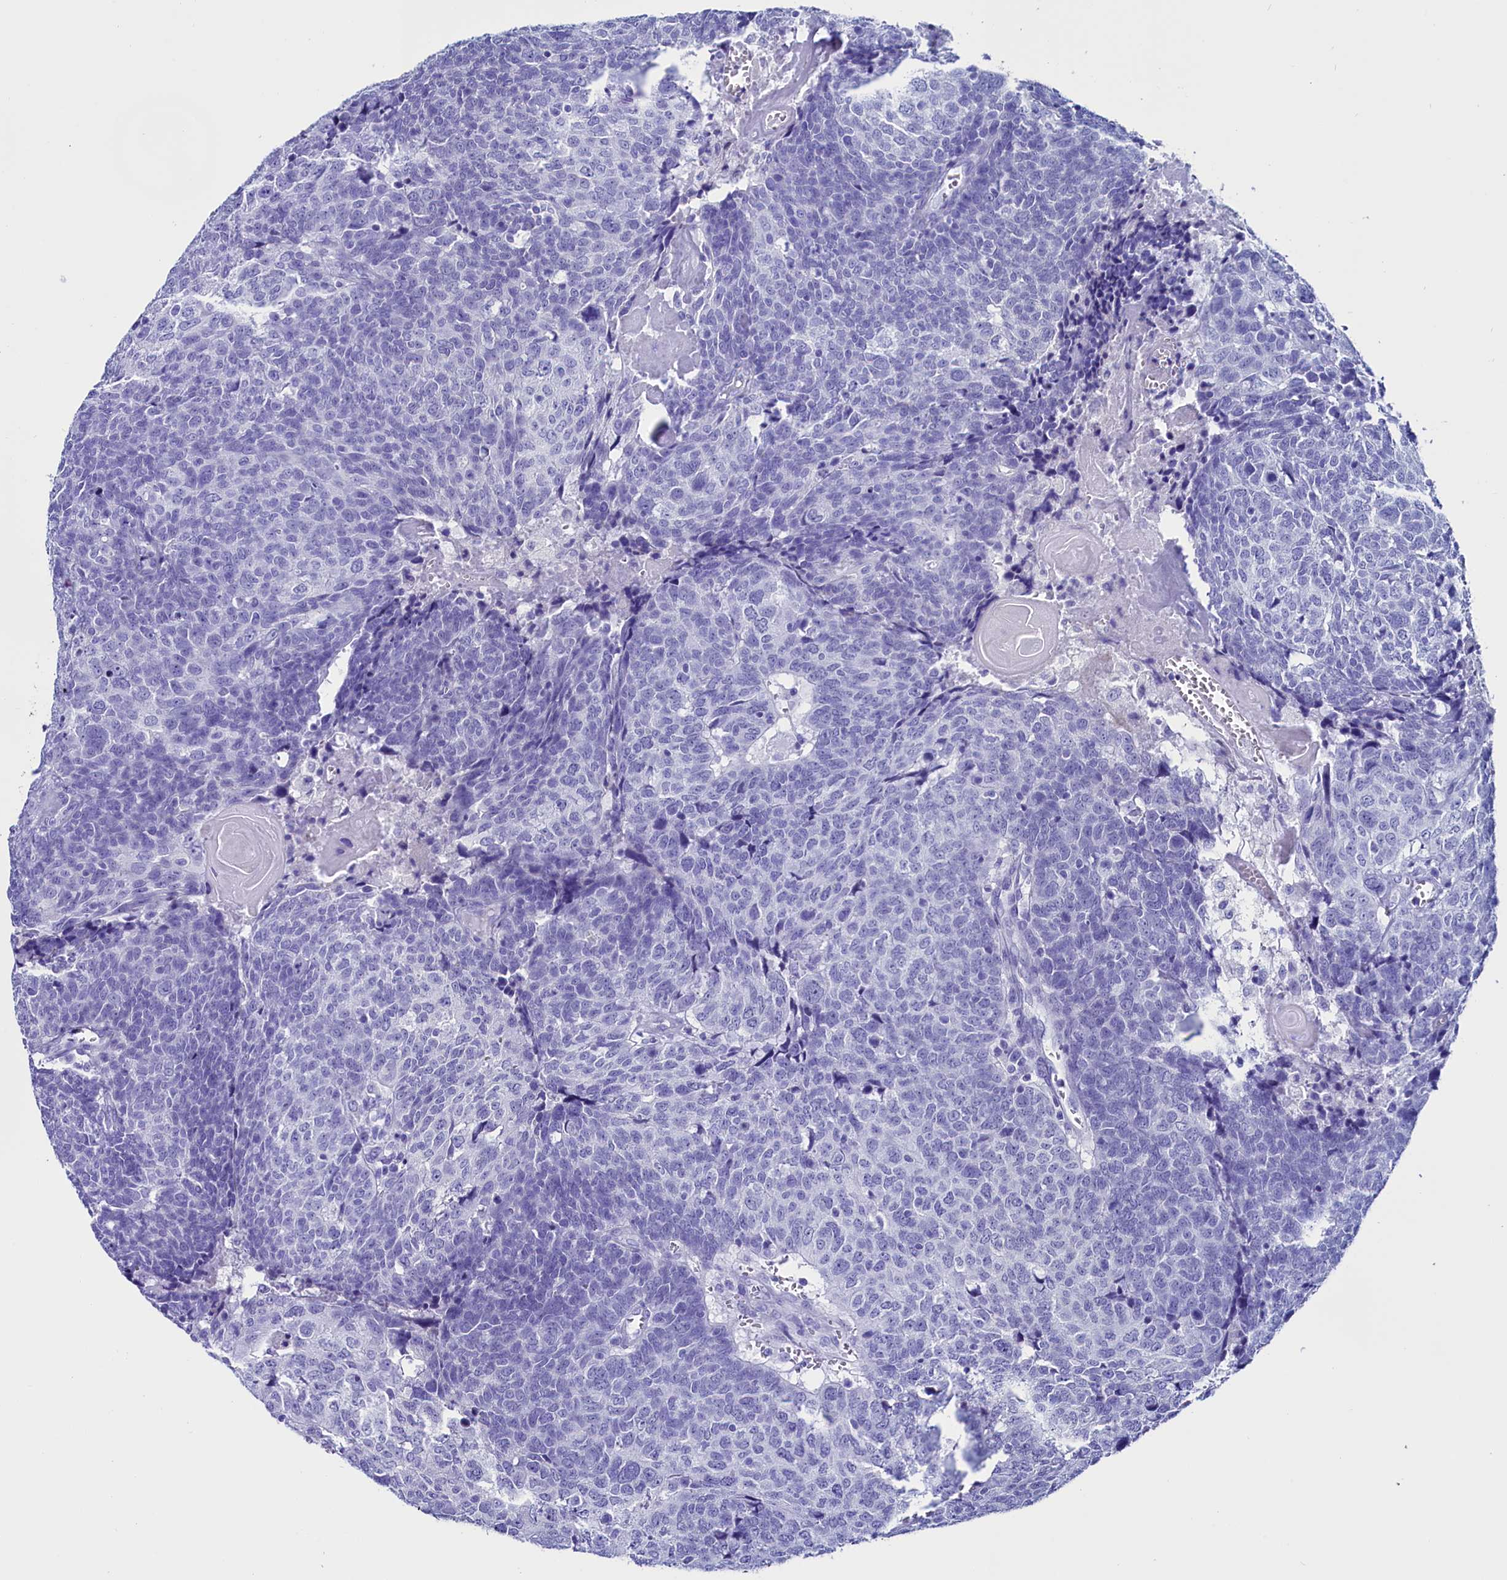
{"staining": {"intensity": "negative", "quantity": "none", "location": "none"}, "tissue": "head and neck cancer", "cell_type": "Tumor cells", "image_type": "cancer", "snomed": [{"axis": "morphology", "description": "Squamous cell carcinoma, NOS"}, {"axis": "topography", "description": "Head-Neck"}], "caption": "Immunohistochemistry micrograph of human head and neck cancer (squamous cell carcinoma) stained for a protein (brown), which shows no staining in tumor cells.", "gene": "ANKRD29", "patient": {"sex": "male", "age": 66}}